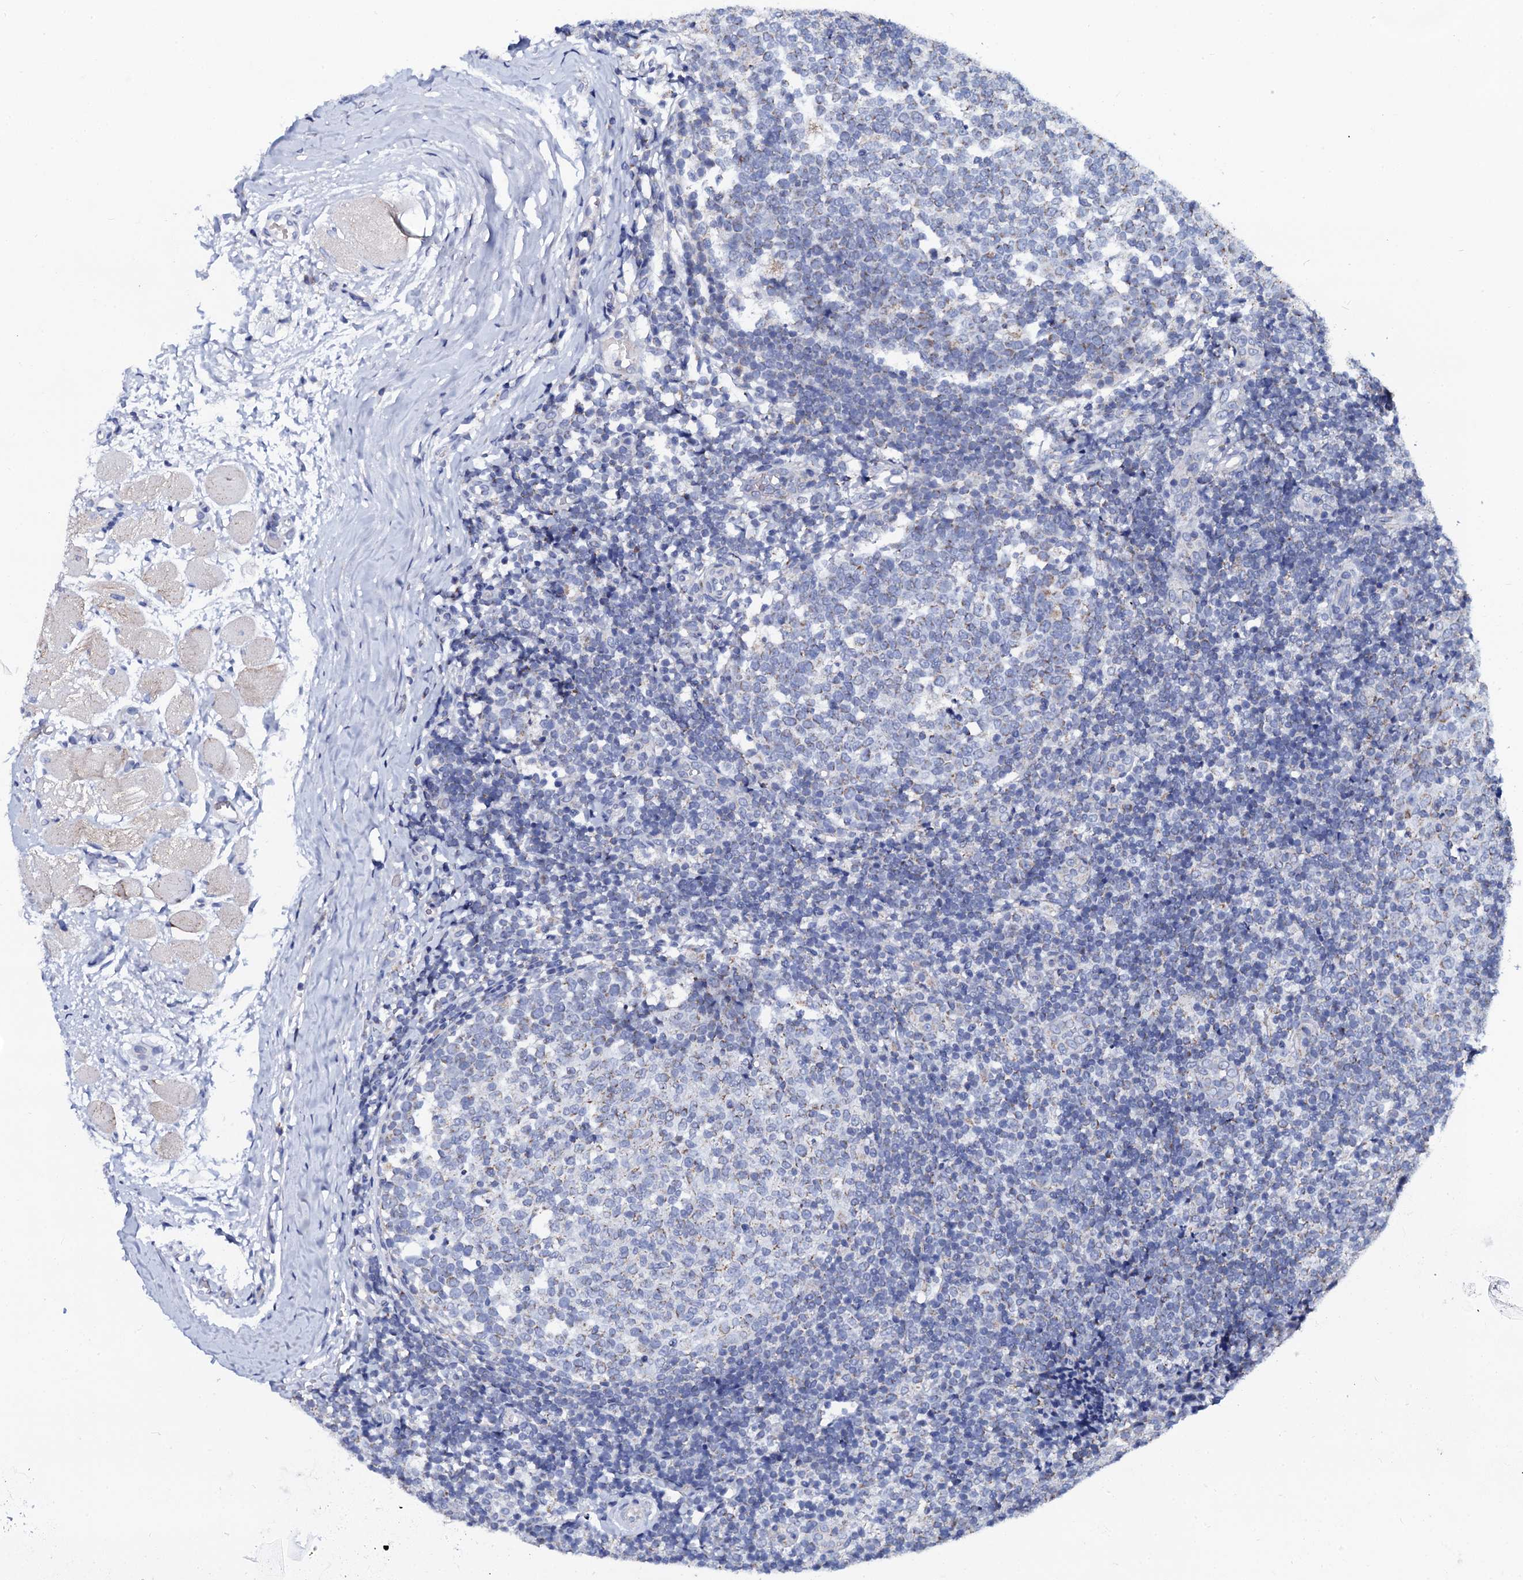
{"staining": {"intensity": "negative", "quantity": "none", "location": "none"}, "tissue": "tonsil", "cell_type": "Germinal center cells", "image_type": "normal", "snomed": [{"axis": "morphology", "description": "Normal tissue, NOS"}, {"axis": "topography", "description": "Tonsil"}], "caption": "The histopathology image exhibits no significant staining in germinal center cells of tonsil. Brightfield microscopy of IHC stained with DAB (3,3'-diaminobenzidine) (brown) and hematoxylin (blue), captured at high magnification.", "gene": "SLC37A4", "patient": {"sex": "female", "age": 19}}